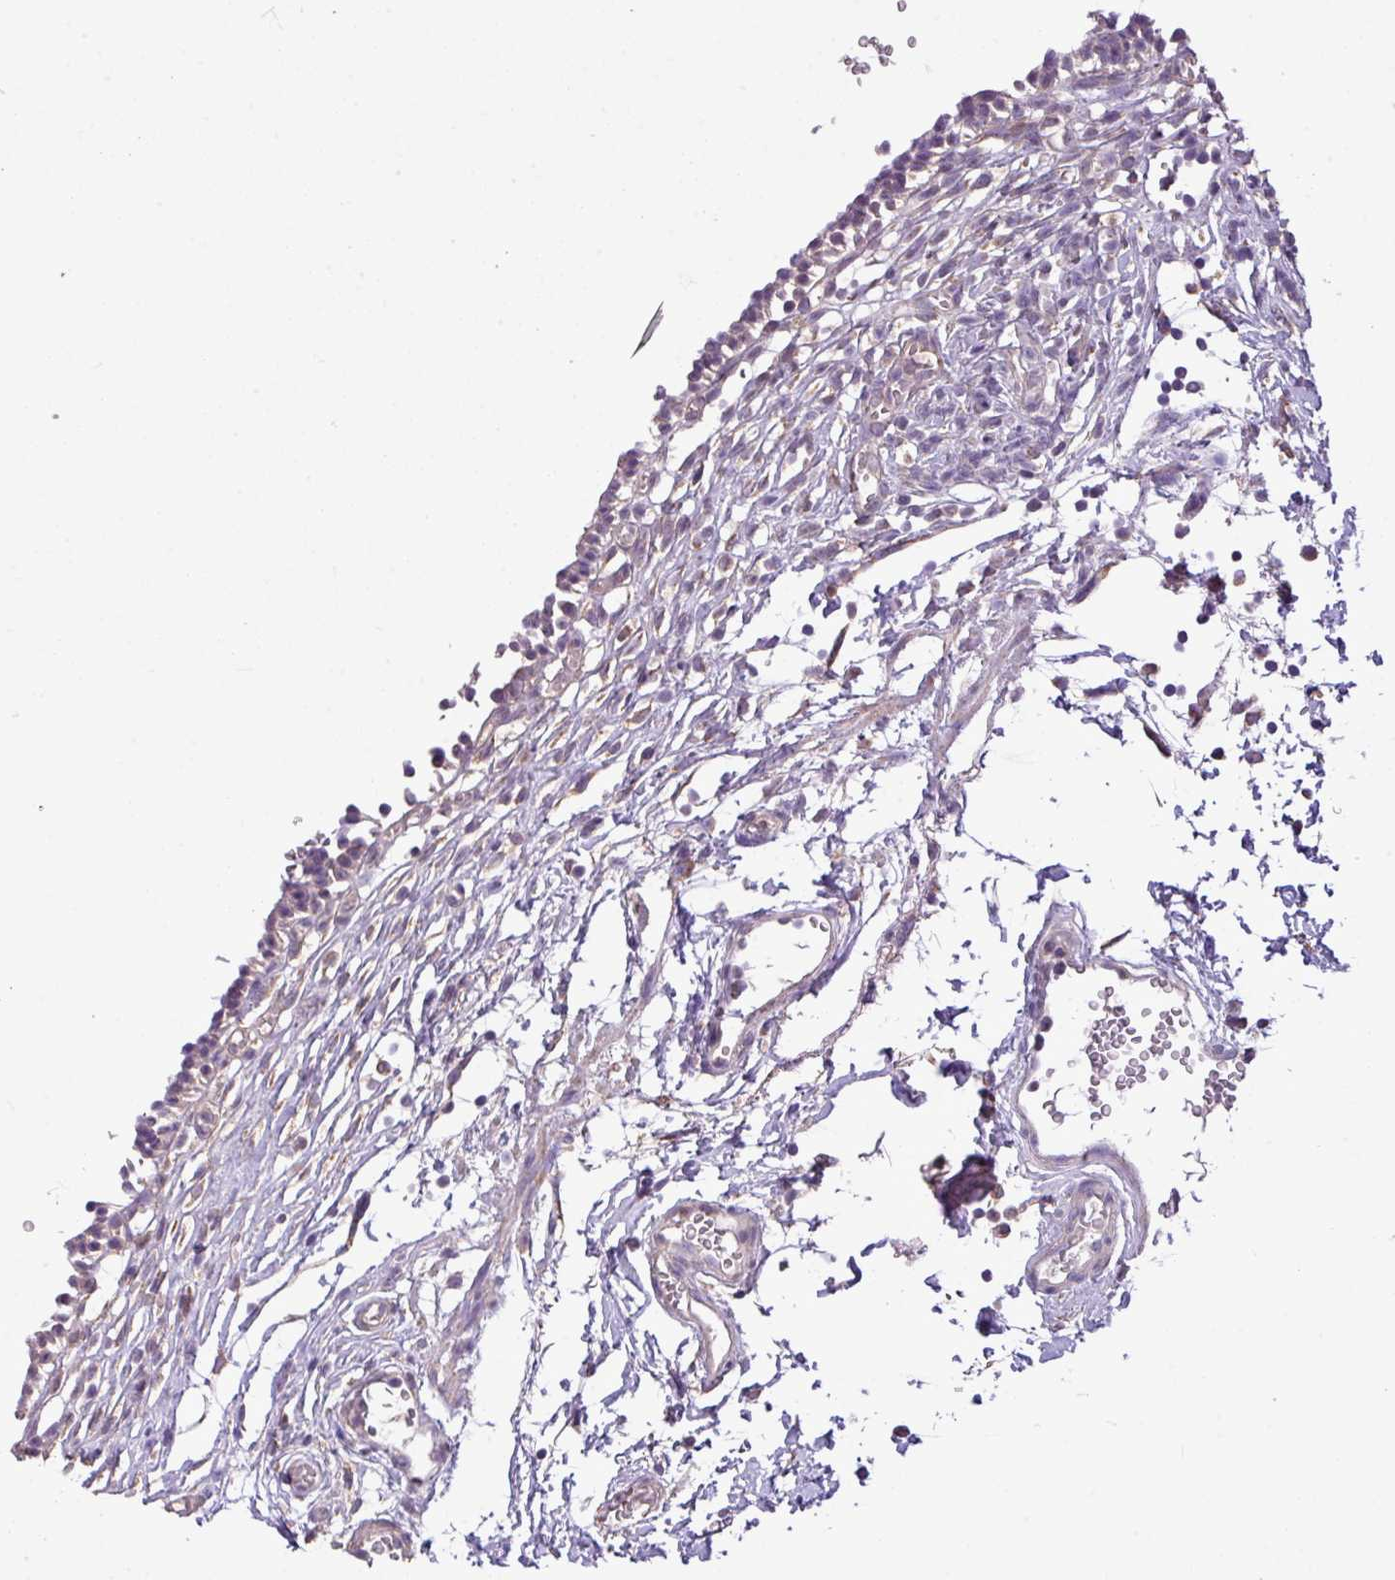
{"staining": {"intensity": "strong", "quantity": "<25%", "location": "cytoplasmic/membranous"}, "tissue": "urinary bladder", "cell_type": "Urothelial cells", "image_type": "normal", "snomed": [{"axis": "morphology", "description": "Normal tissue, NOS"}, {"axis": "topography", "description": "Urinary bladder"}, {"axis": "topography", "description": "Peripheral nerve tissue"}], "caption": "Brown immunohistochemical staining in unremarkable urinary bladder reveals strong cytoplasmic/membranous staining in about <25% of urothelial cells.", "gene": "ALDH2", "patient": {"sex": "male", "age": 55}}